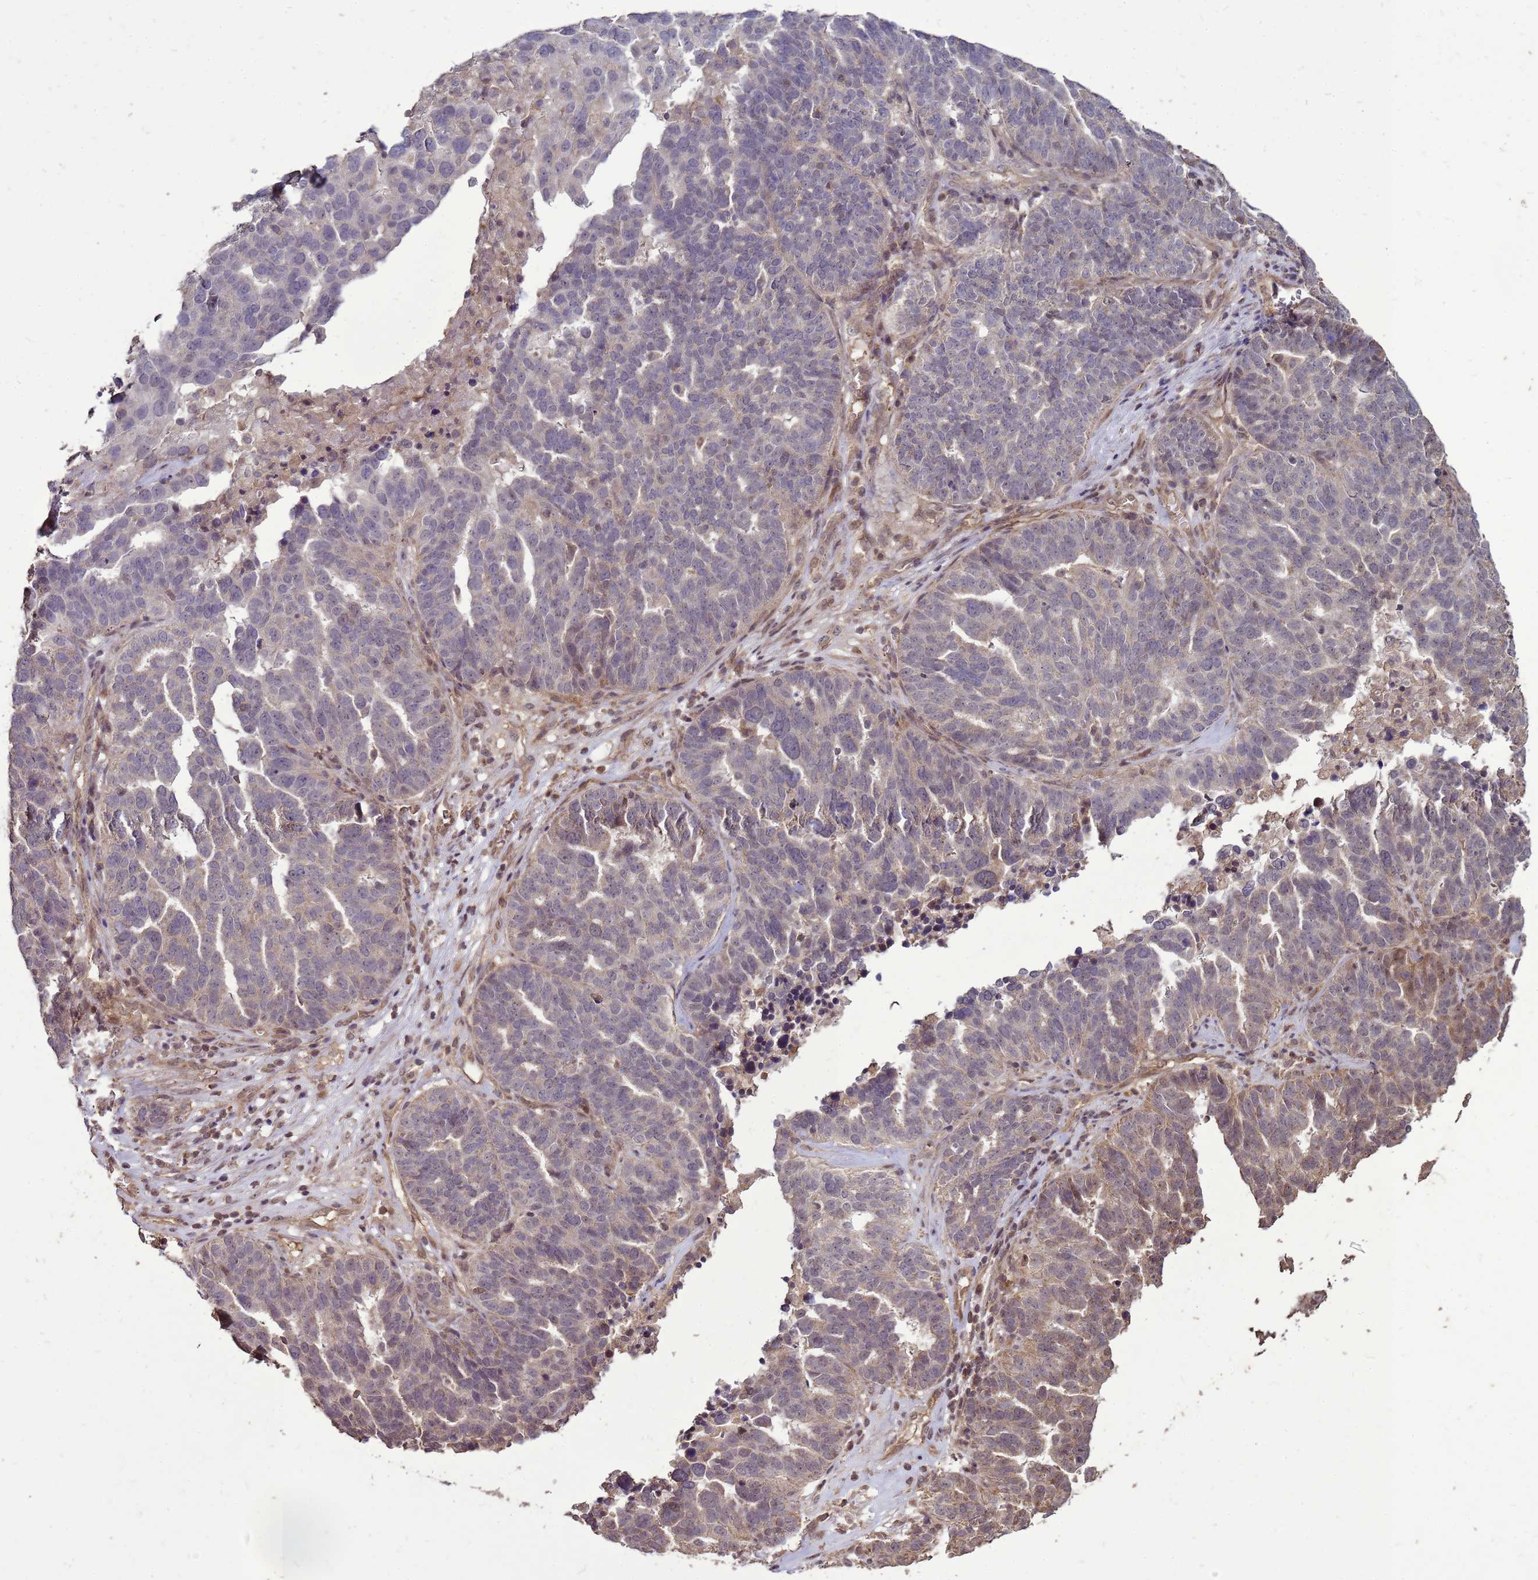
{"staining": {"intensity": "weak", "quantity": "<25%", "location": "cytoplasmic/membranous"}, "tissue": "ovarian cancer", "cell_type": "Tumor cells", "image_type": "cancer", "snomed": [{"axis": "morphology", "description": "Cystadenocarcinoma, serous, NOS"}, {"axis": "topography", "description": "Ovary"}], "caption": "An immunohistochemistry (IHC) photomicrograph of ovarian cancer (serous cystadenocarcinoma) is shown. There is no staining in tumor cells of ovarian cancer (serous cystadenocarcinoma).", "gene": "CRBN", "patient": {"sex": "female", "age": 59}}